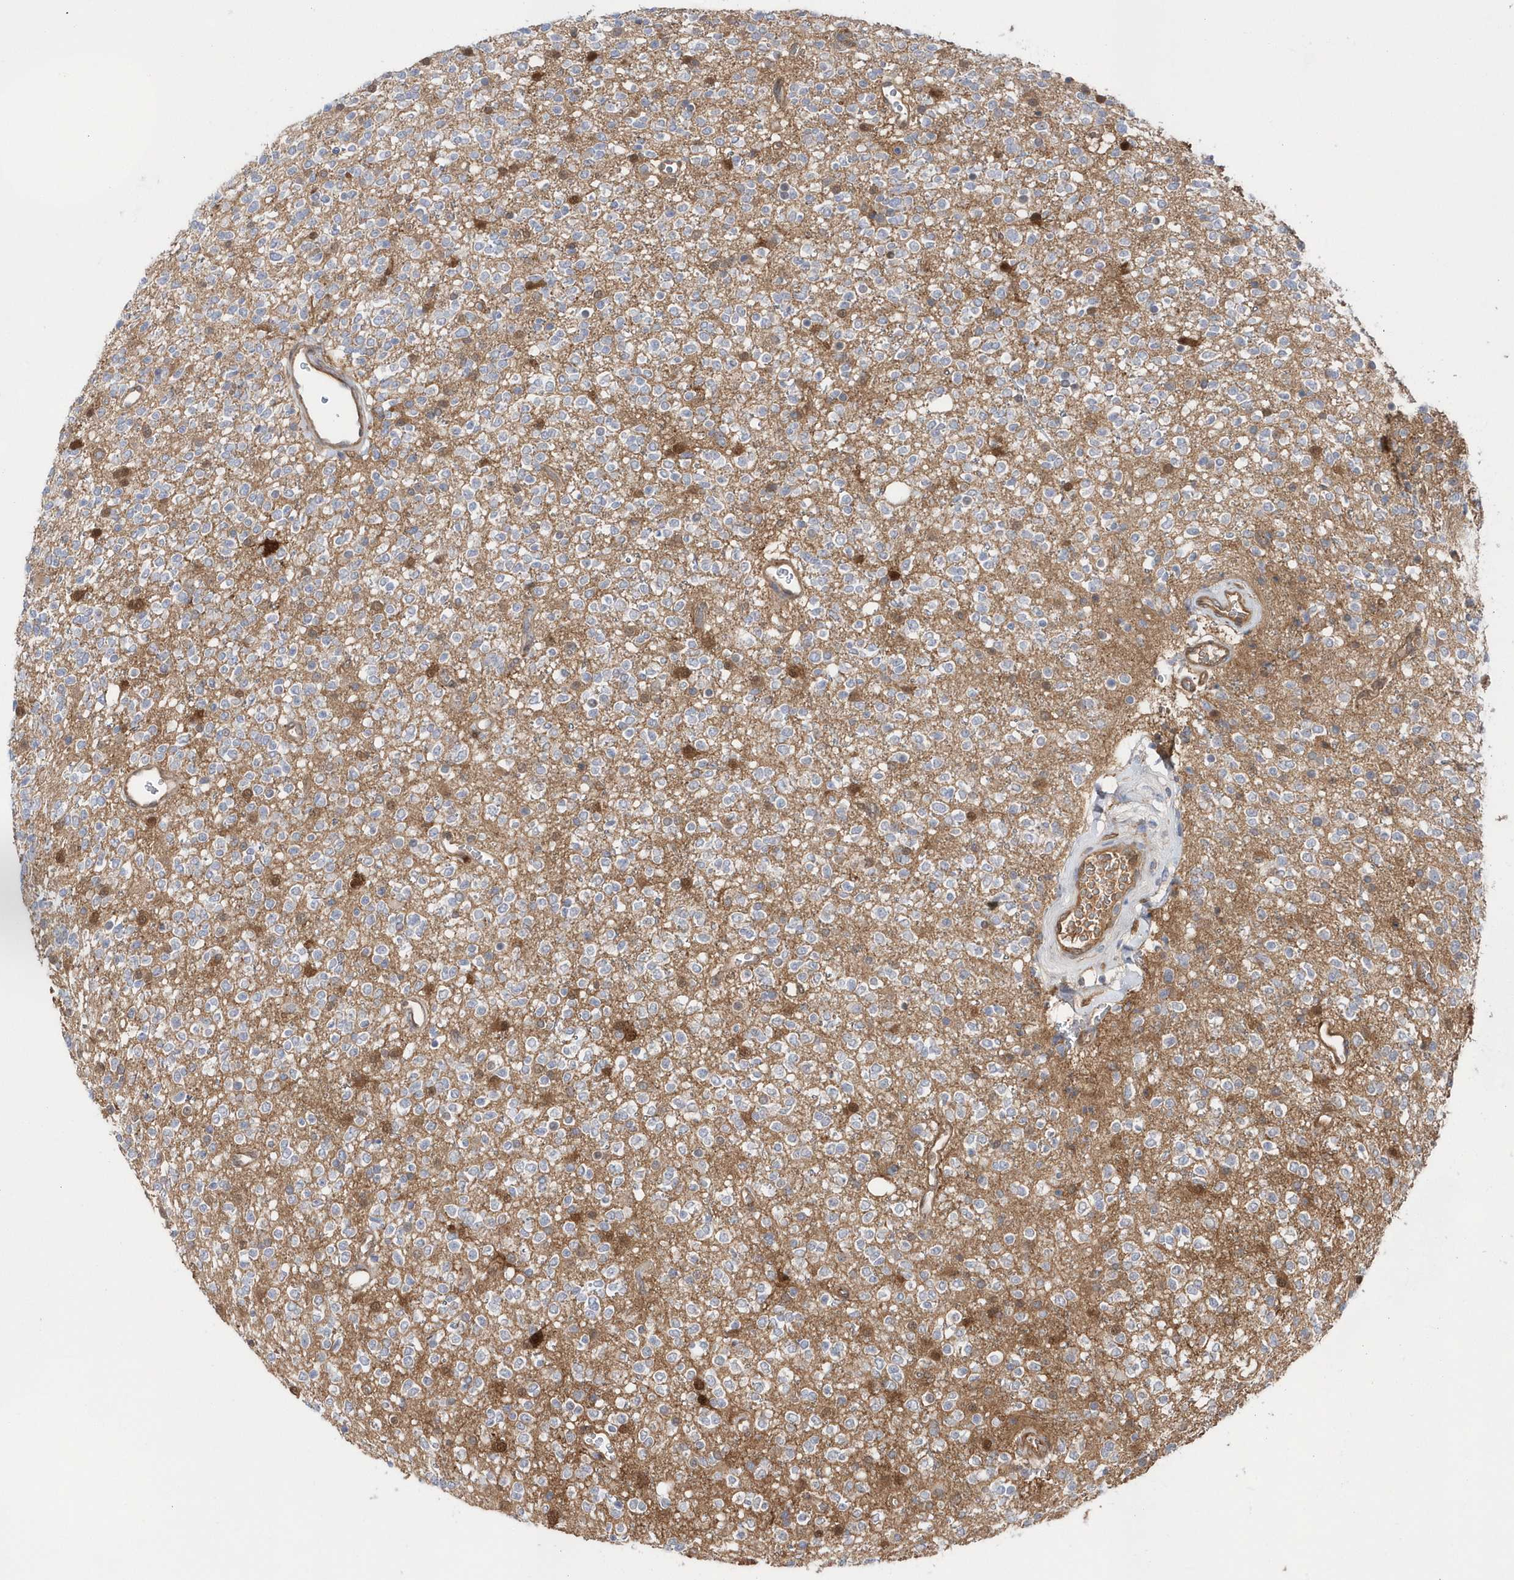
{"staining": {"intensity": "negative", "quantity": "none", "location": "none"}, "tissue": "glioma", "cell_type": "Tumor cells", "image_type": "cancer", "snomed": [{"axis": "morphology", "description": "Glioma, malignant, High grade"}, {"axis": "topography", "description": "Brain"}], "caption": "DAB (3,3'-diaminobenzidine) immunohistochemical staining of glioma displays no significant positivity in tumor cells.", "gene": "BDH2", "patient": {"sex": "male", "age": 34}}